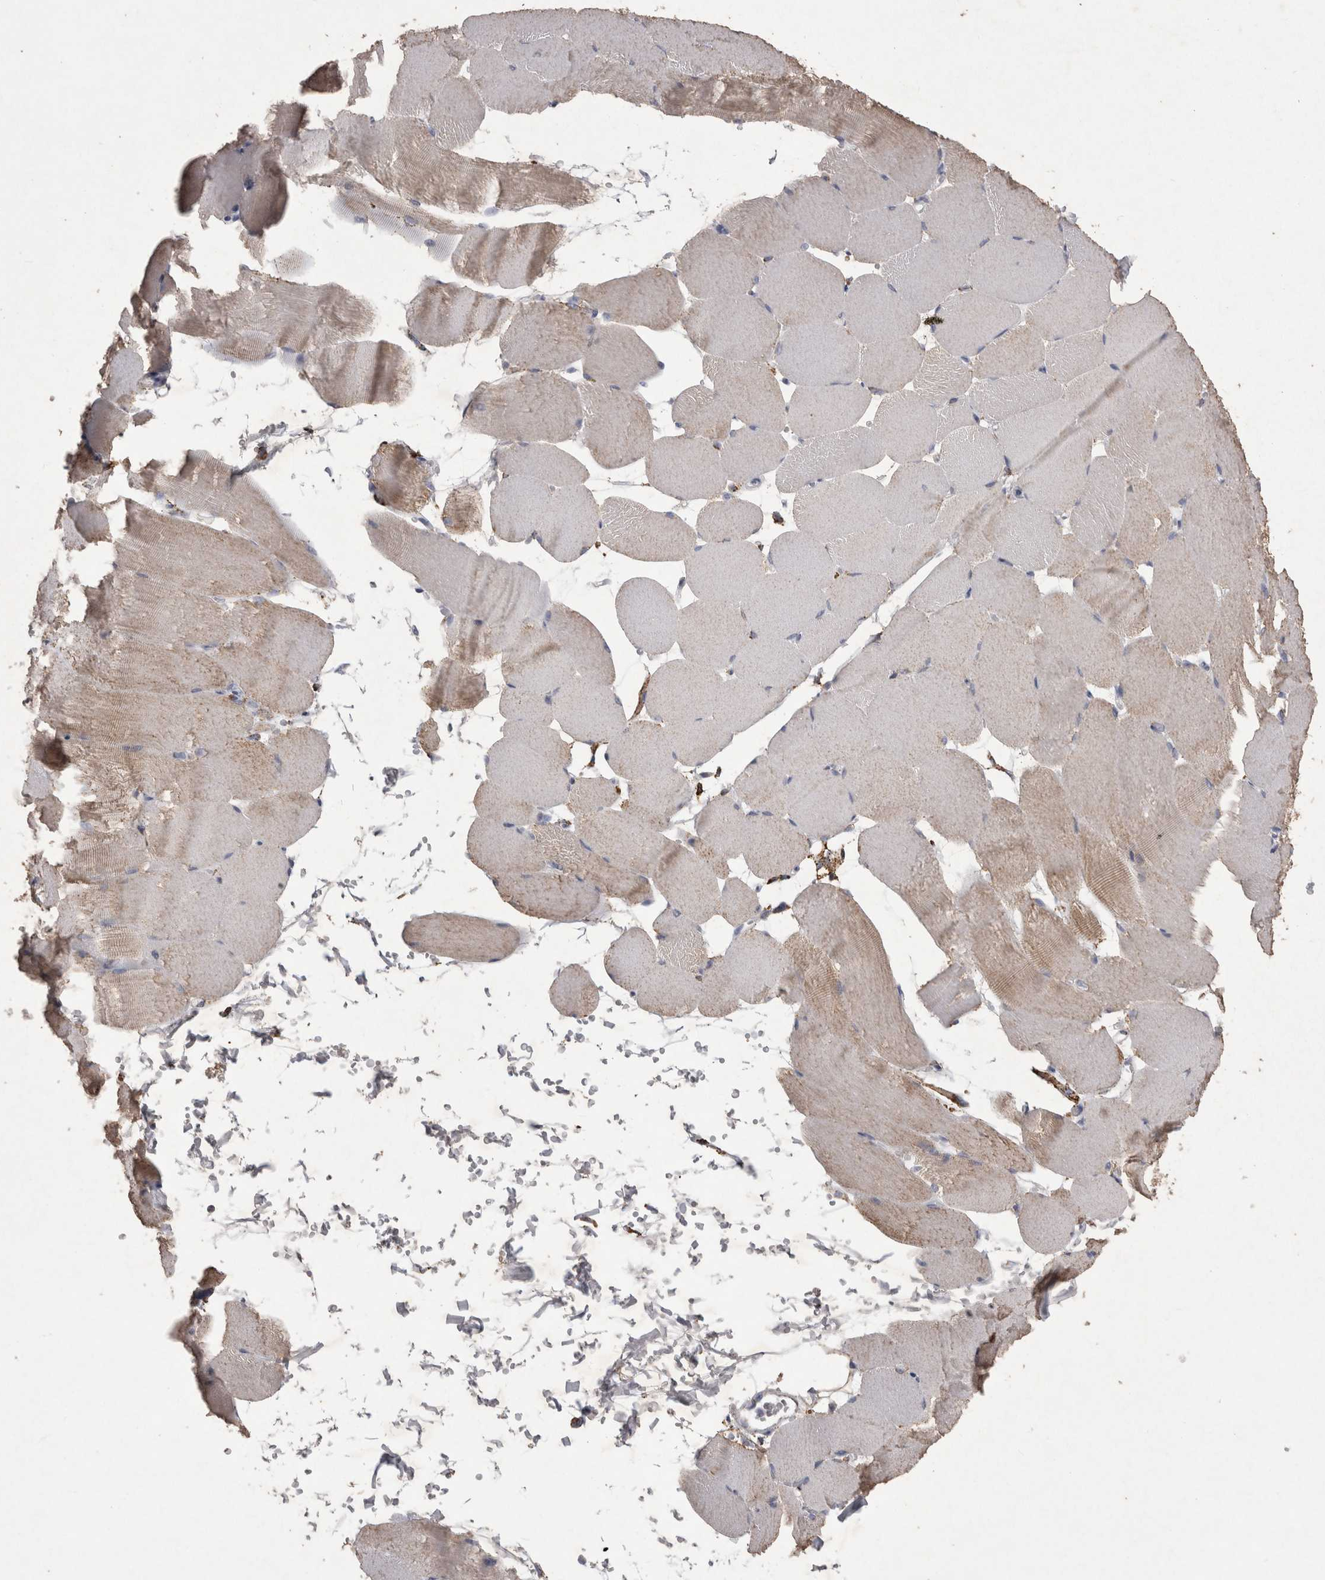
{"staining": {"intensity": "weak", "quantity": "<25%", "location": "cytoplasmic/membranous"}, "tissue": "skeletal muscle", "cell_type": "Myocytes", "image_type": "normal", "snomed": [{"axis": "morphology", "description": "Normal tissue, NOS"}, {"axis": "topography", "description": "Skeletal muscle"}, {"axis": "topography", "description": "Parathyroid gland"}], "caption": "This is a histopathology image of IHC staining of benign skeletal muscle, which shows no positivity in myocytes. (Stains: DAB (3,3'-diaminobenzidine) immunohistochemistry with hematoxylin counter stain, Microscopy: brightfield microscopy at high magnification).", "gene": "DKK3", "patient": {"sex": "female", "age": 37}}